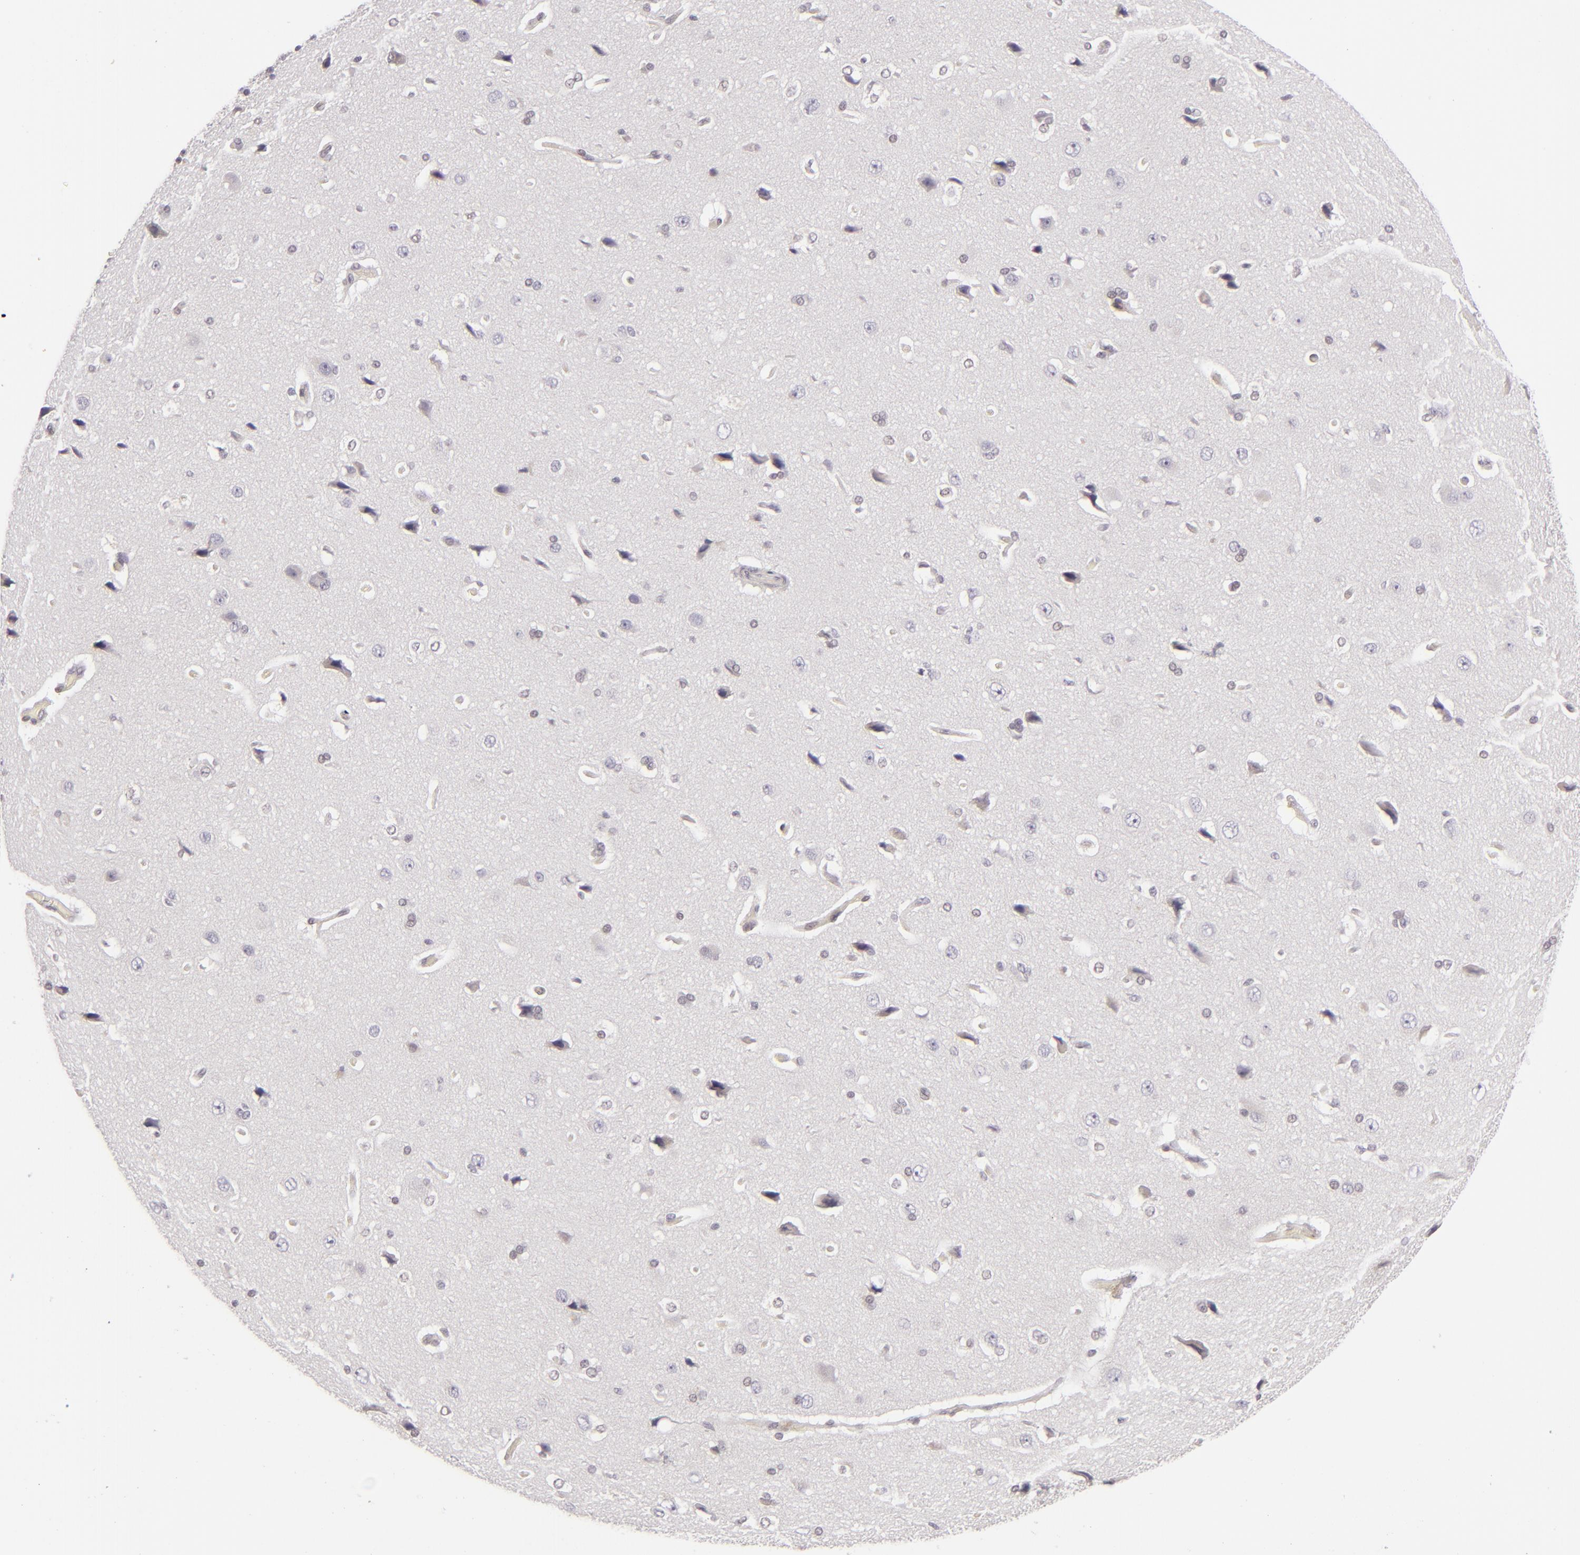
{"staining": {"intensity": "weak", "quantity": "<25%", "location": "cytoplasmic/membranous"}, "tissue": "cerebral cortex", "cell_type": "Endothelial cells", "image_type": "normal", "snomed": [{"axis": "morphology", "description": "Normal tissue, NOS"}, {"axis": "topography", "description": "Cerebral cortex"}], "caption": "High power microscopy histopathology image of an immunohistochemistry (IHC) photomicrograph of unremarkable cerebral cortex, revealing no significant positivity in endothelial cells.", "gene": "SIX1", "patient": {"sex": "female", "age": 45}}